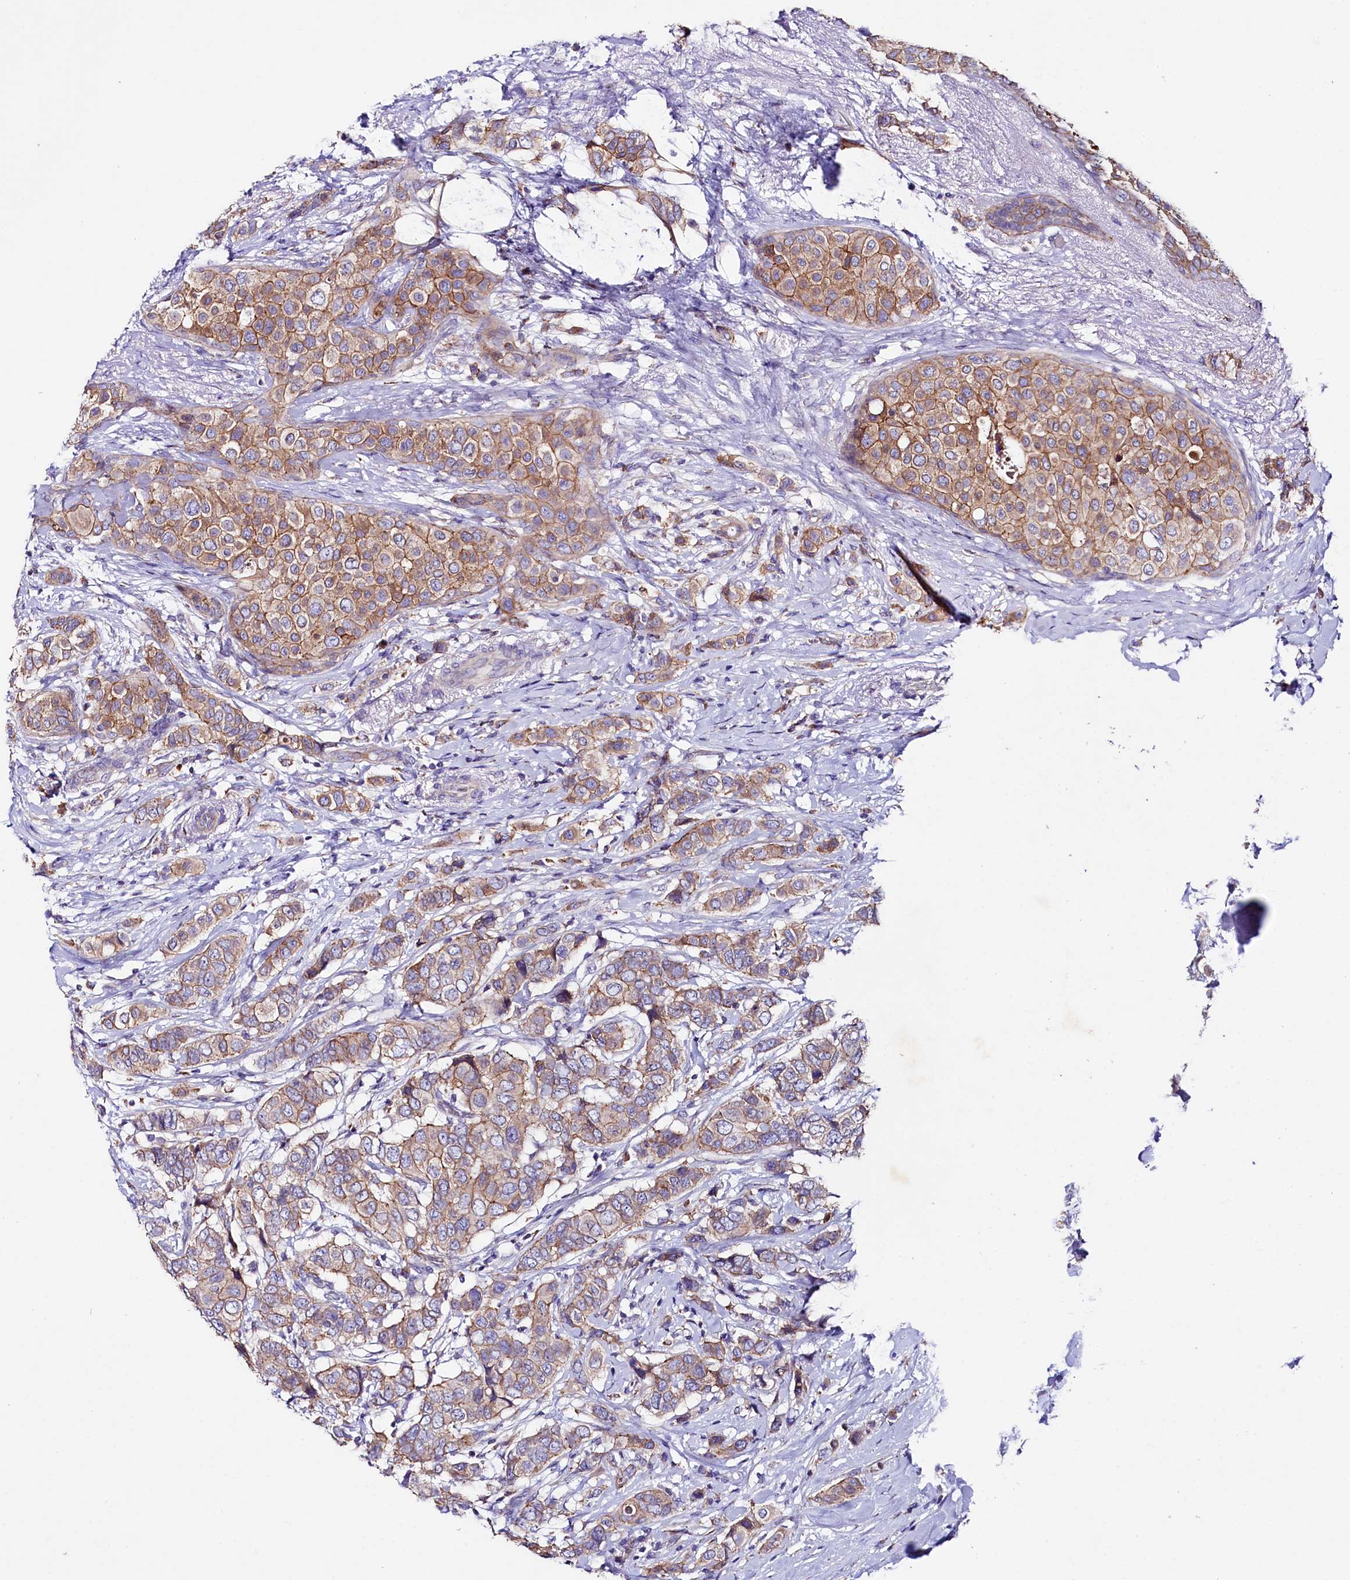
{"staining": {"intensity": "moderate", "quantity": ">75%", "location": "cytoplasmic/membranous"}, "tissue": "breast cancer", "cell_type": "Tumor cells", "image_type": "cancer", "snomed": [{"axis": "morphology", "description": "Lobular carcinoma"}, {"axis": "topography", "description": "Breast"}], "caption": "This is a histology image of immunohistochemistry staining of lobular carcinoma (breast), which shows moderate positivity in the cytoplasmic/membranous of tumor cells.", "gene": "SACM1L", "patient": {"sex": "female", "age": 51}}